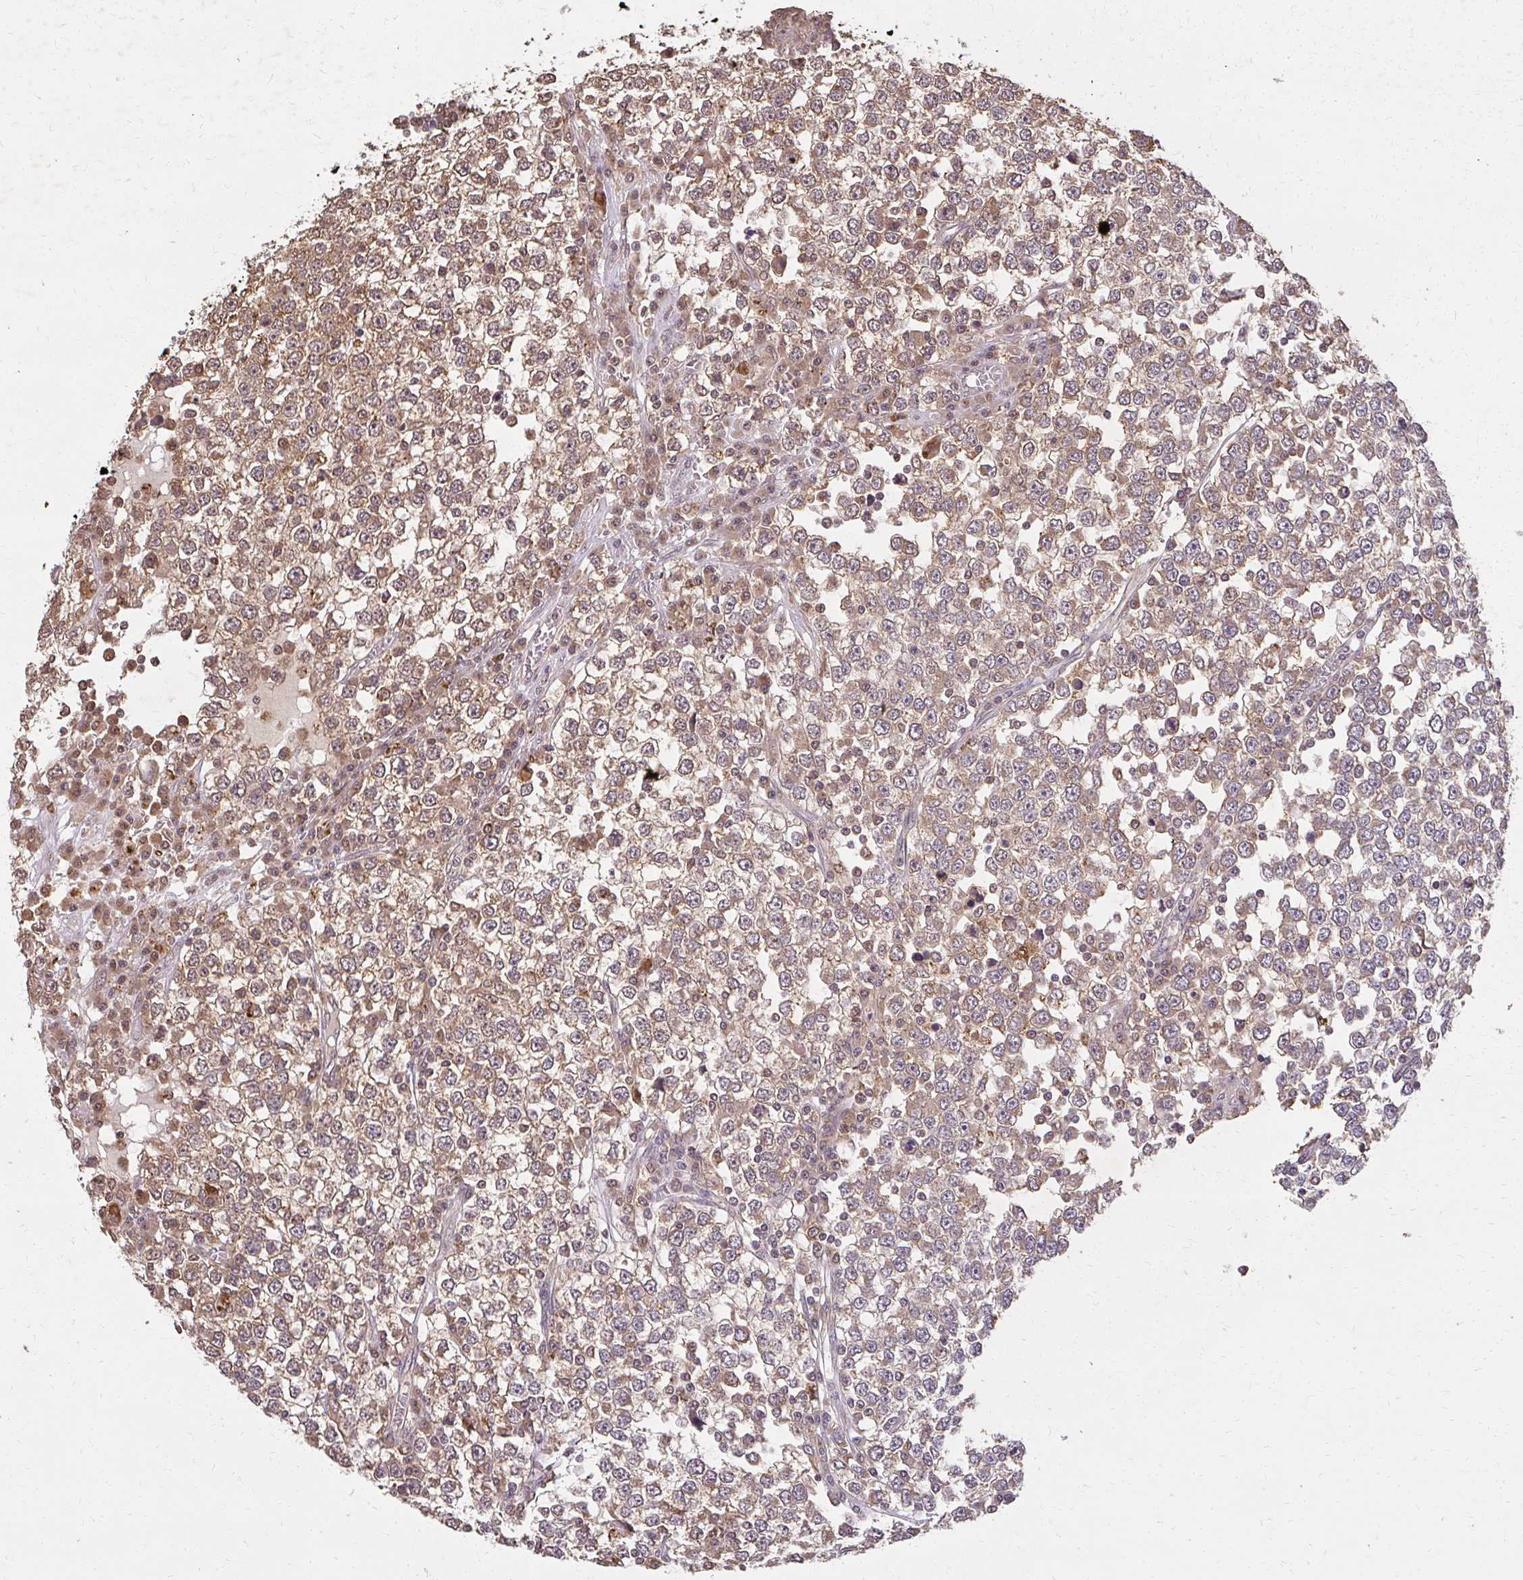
{"staining": {"intensity": "moderate", "quantity": ">75%", "location": "cytoplasmic/membranous"}, "tissue": "testis cancer", "cell_type": "Tumor cells", "image_type": "cancer", "snomed": [{"axis": "morphology", "description": "Seminoma, NOS"}, {"axis": "topography", "description": "Testis"}], "caption": "Testis seminoma was stained to show a protein in brown. There is medium levels of moderate cytoplasmic/membranous positivity in approximately >75% of tumor cells.", "gene": "LARS2", "patient": {"sex": "male", "age": 65}}